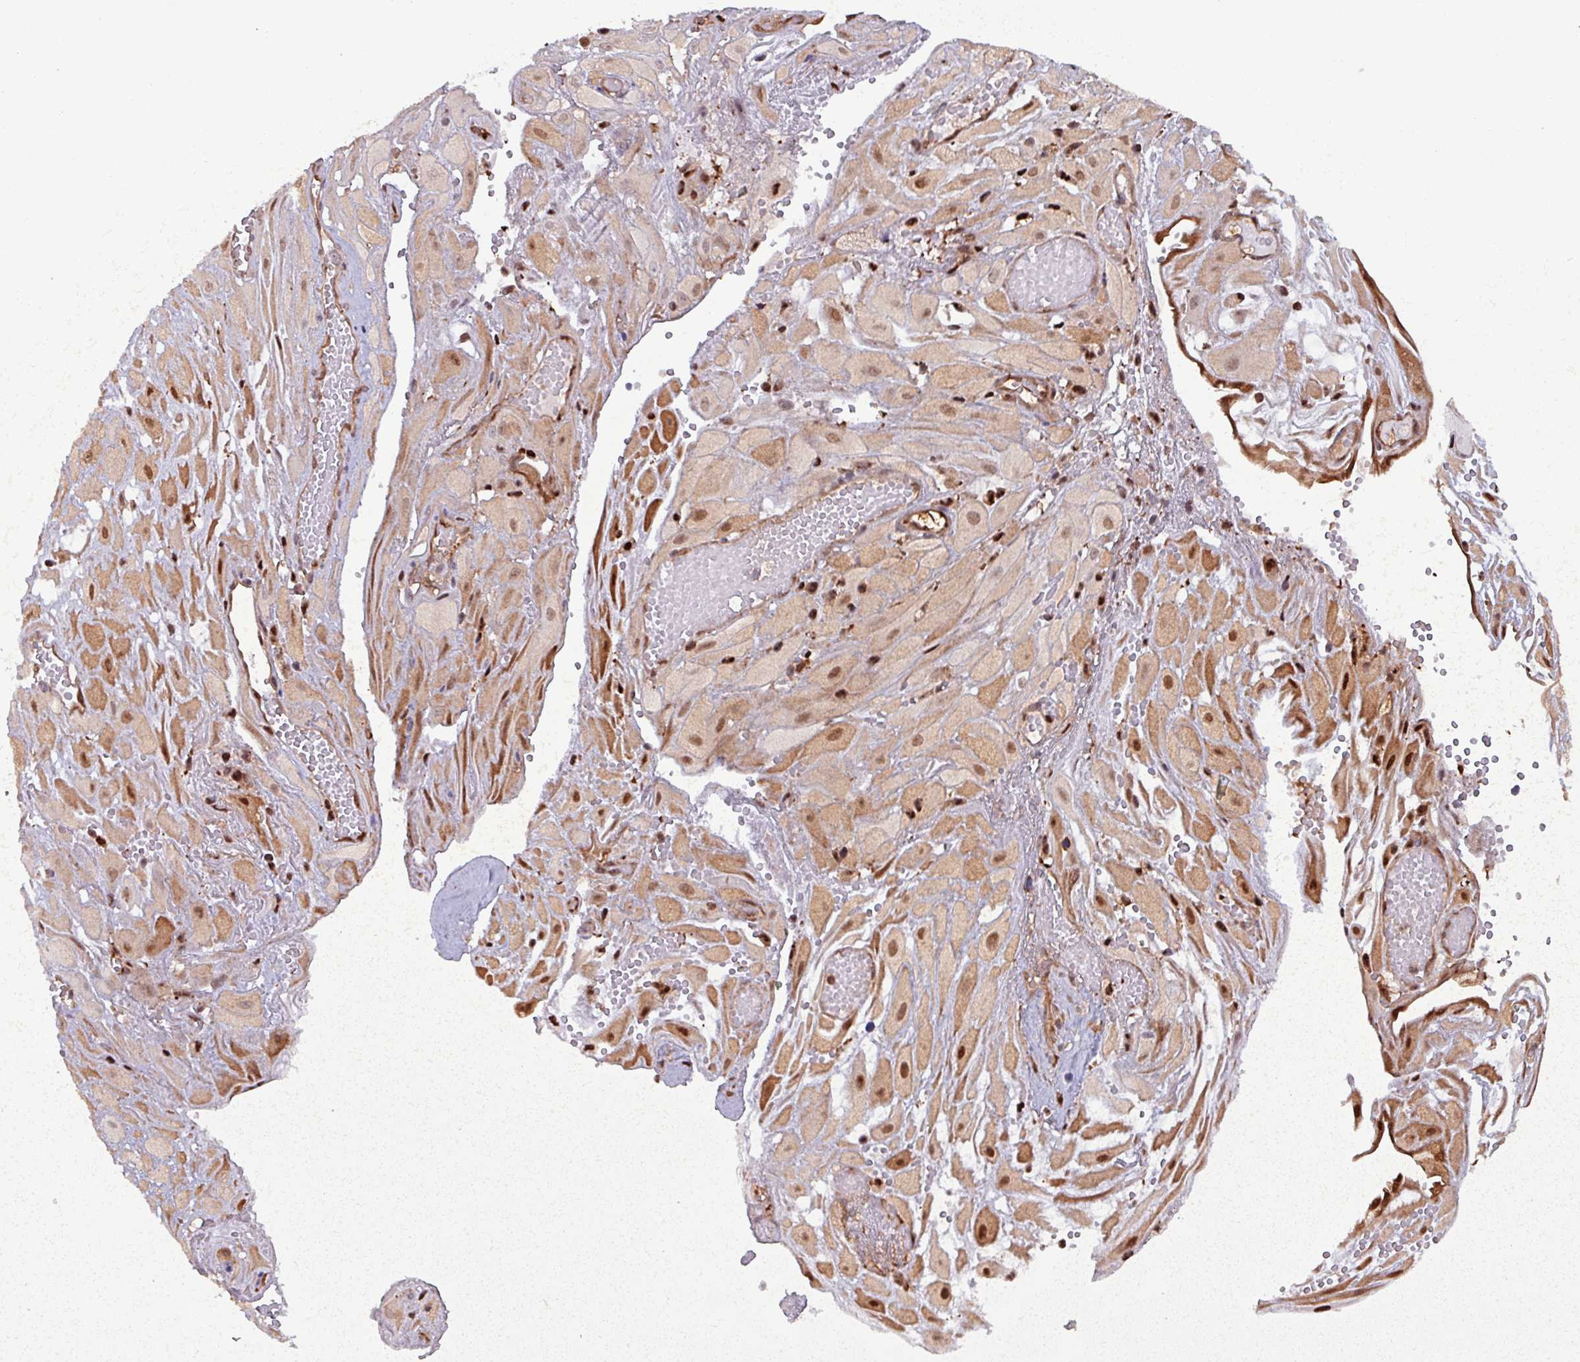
{"staining": {"intensity": "moderate", "quantity": ">75%", "location": "cytoplasmic/membranous,nuclear"}, "tissue": "cervical cancer", "cell_type": "Tumor cells", "image_type": "cancer", "snomed": [{"axis": "morphology", "description": "Squamous cell carcinoma, NOS"}, {"axis": "topography", "description": "Cervix"}], "caption": "Immunohistochemical staining of cervical squamous cell carcinoma shows moderate cytoplasmic/membranous and nuclear protein expression in approximately >75% of tumor cells.", "gene": "PSMB8", "patient": {"sex": "female", "age": 36}}